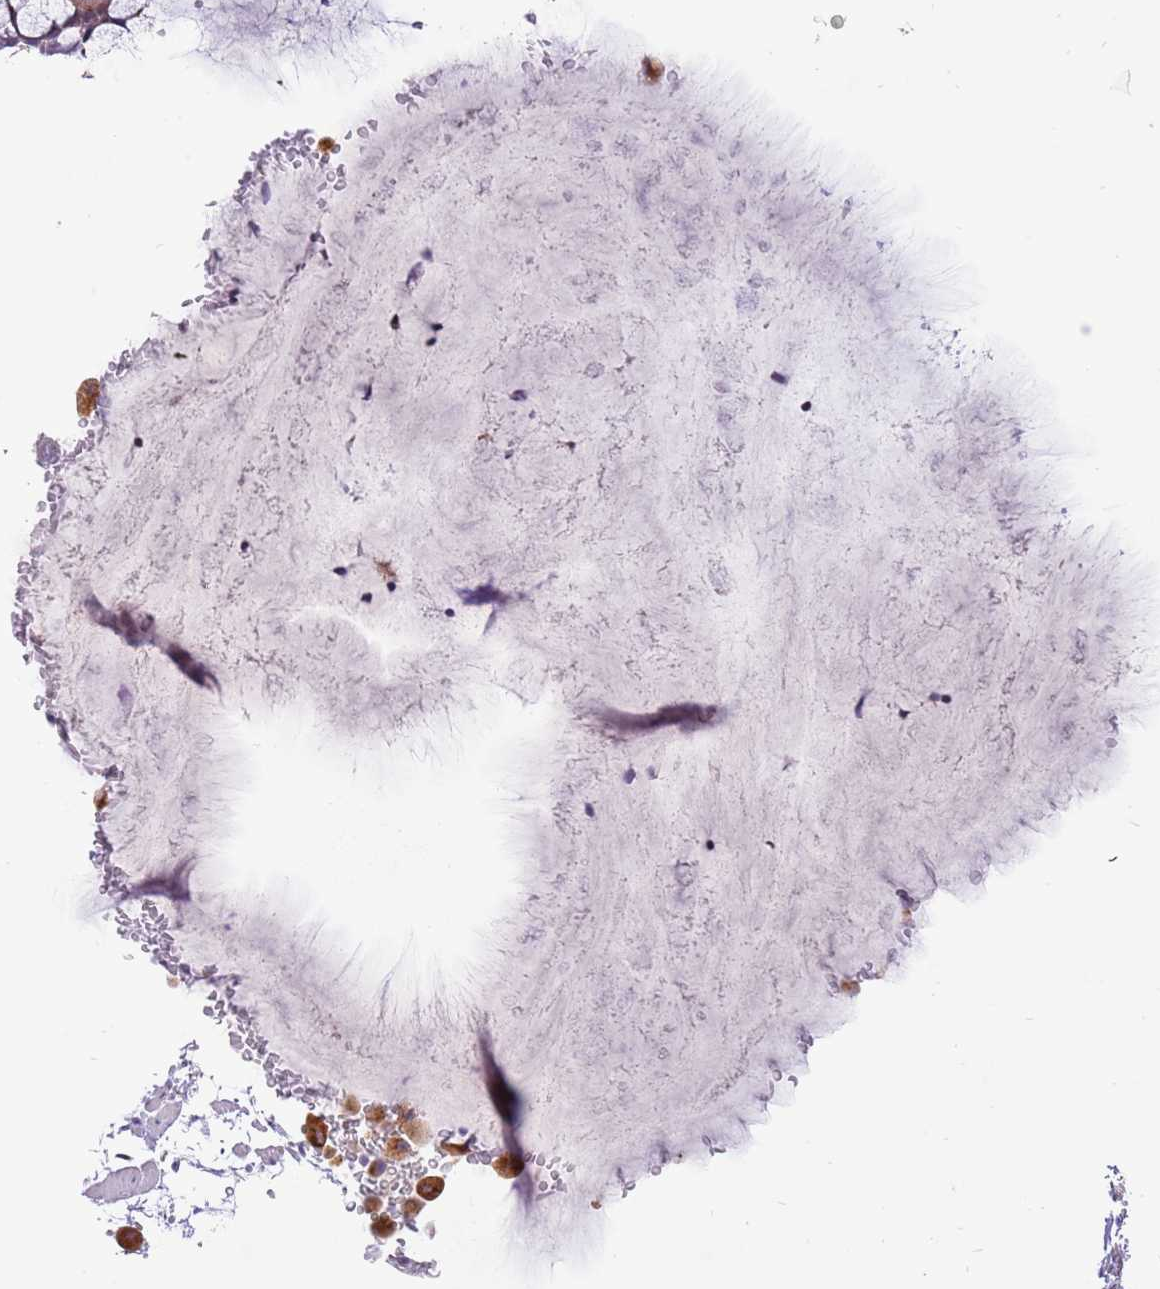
{"staining": {"intensity": "moderate", "quantity": "25%-75%", "location": "cytoplasmic/membranous"}, "tissue": "bronchus", "cell_type": "Respiratory epithelial cells", "image_type": "normal", "snomed": [{"axis": "morphology", "description": "Normal tissue, NOS"}, {"axis": "topography", "description": "Bronchus"}], "caption": "About 25%-75% of respiratory epithelial cells in normal bronchus show moderate cytoplasmic/membranous protein positivity as visualized by brown immunohistochemical staining.", "gene": "COX17", "patient": {"sex": "male", "age": 65}}